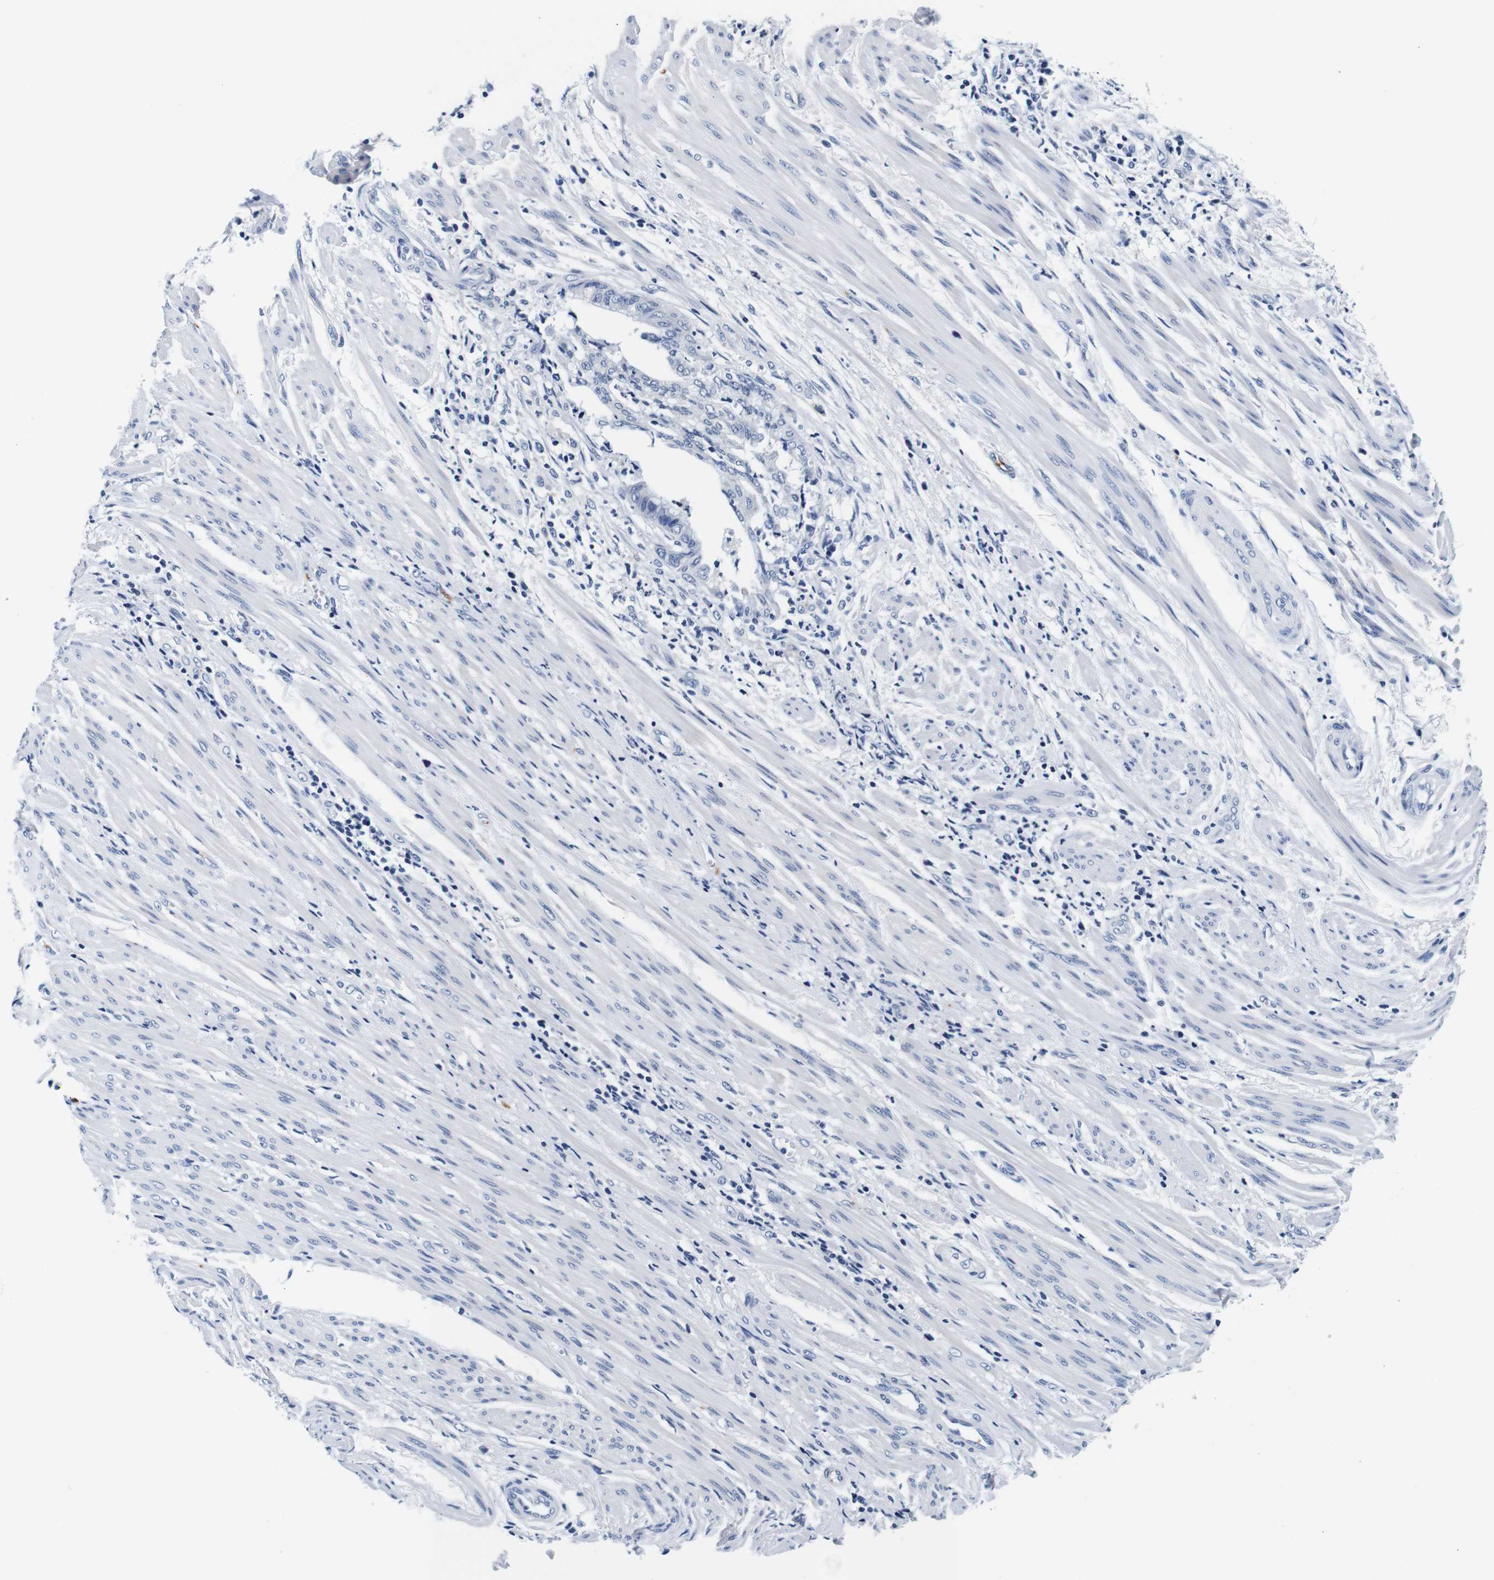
{"staining": {"intensity": "negative", "quantity": "none", "location": "none"}, "tissue": "endometrial cancer", "cell_type": "Tumor cells", "image_type": "cancer", "snomed": [{"axis": "morphology", "description": "Necrosis, NOS"}, {"axis": "morphology", "description": "Adenocarcinoma, NOS"}, {"axis": "topography", "description": "Endometrium"}], "caption": "Tumor cells are negative for brown protein staining in endometrial cancer. (DAB IHC visualized using brightfield microscopy, high magnification).", "gene": "GP1BA", "patient": {"sex": "female", "age": 79}}